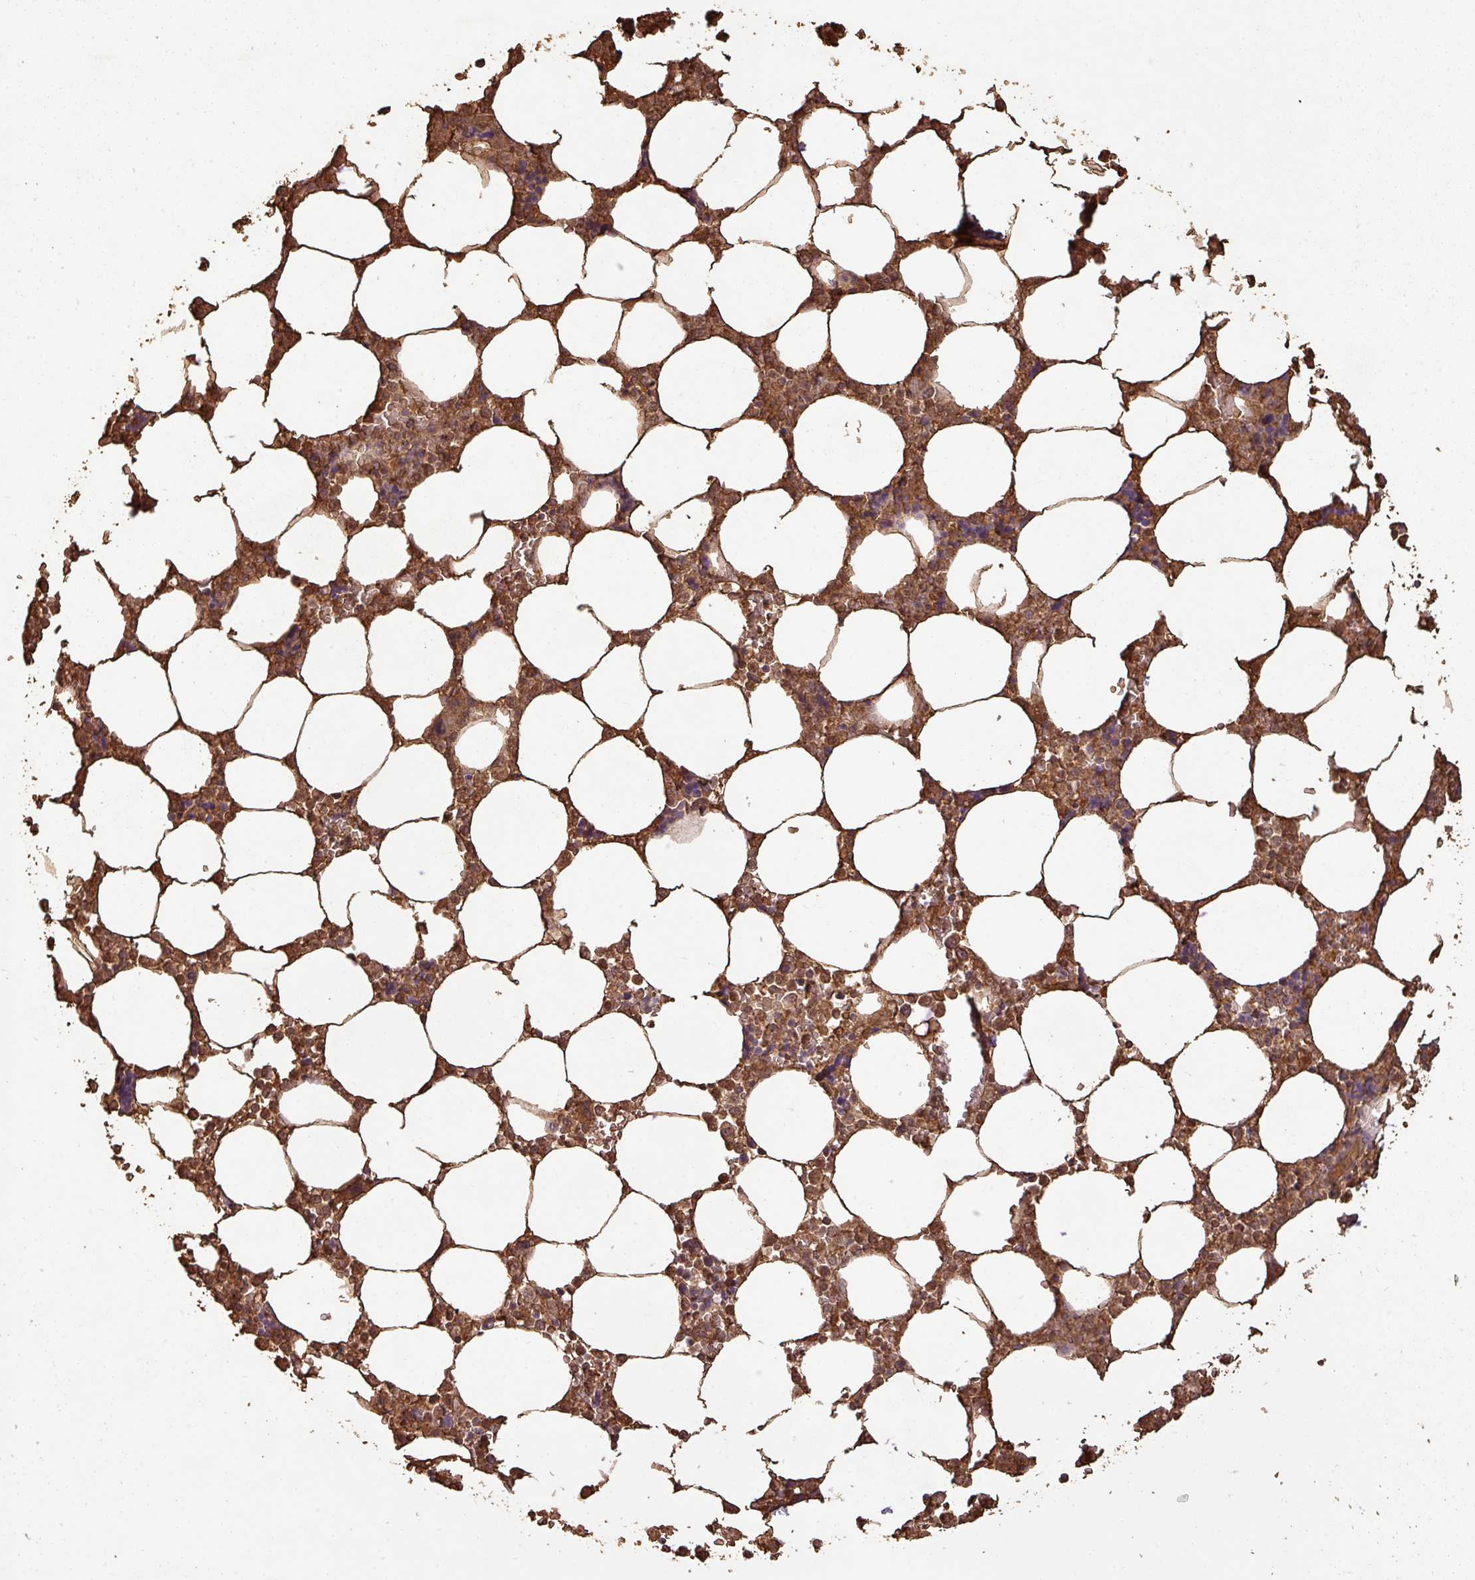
{"staining": {"intensity": "strong", "quantity": "25%-75%", "location": "cytoplasmic/membranous"}, "tissue": "bone marrow", "cell_type": "Hematopoietic cells", "image_type": "normal", "snomed": [{"axis": "morphology", "description": "Normal tissue, NOS"}, {"axis": "topography", "description": "Bone marrow"}], "caption": "High-power microscopy captured an IHC micrograph of normal bone marrow, revealing strong cytoplasmic/membranous expression in about 25%-75% of hematopoietic cells. The staining is performed using DAB brown chromogen to label protein expression. The nuclei are counter-stained blue using hematoxylin.", "gene": "ATAT1", "patient": {"sex": "male", "age": 64}}